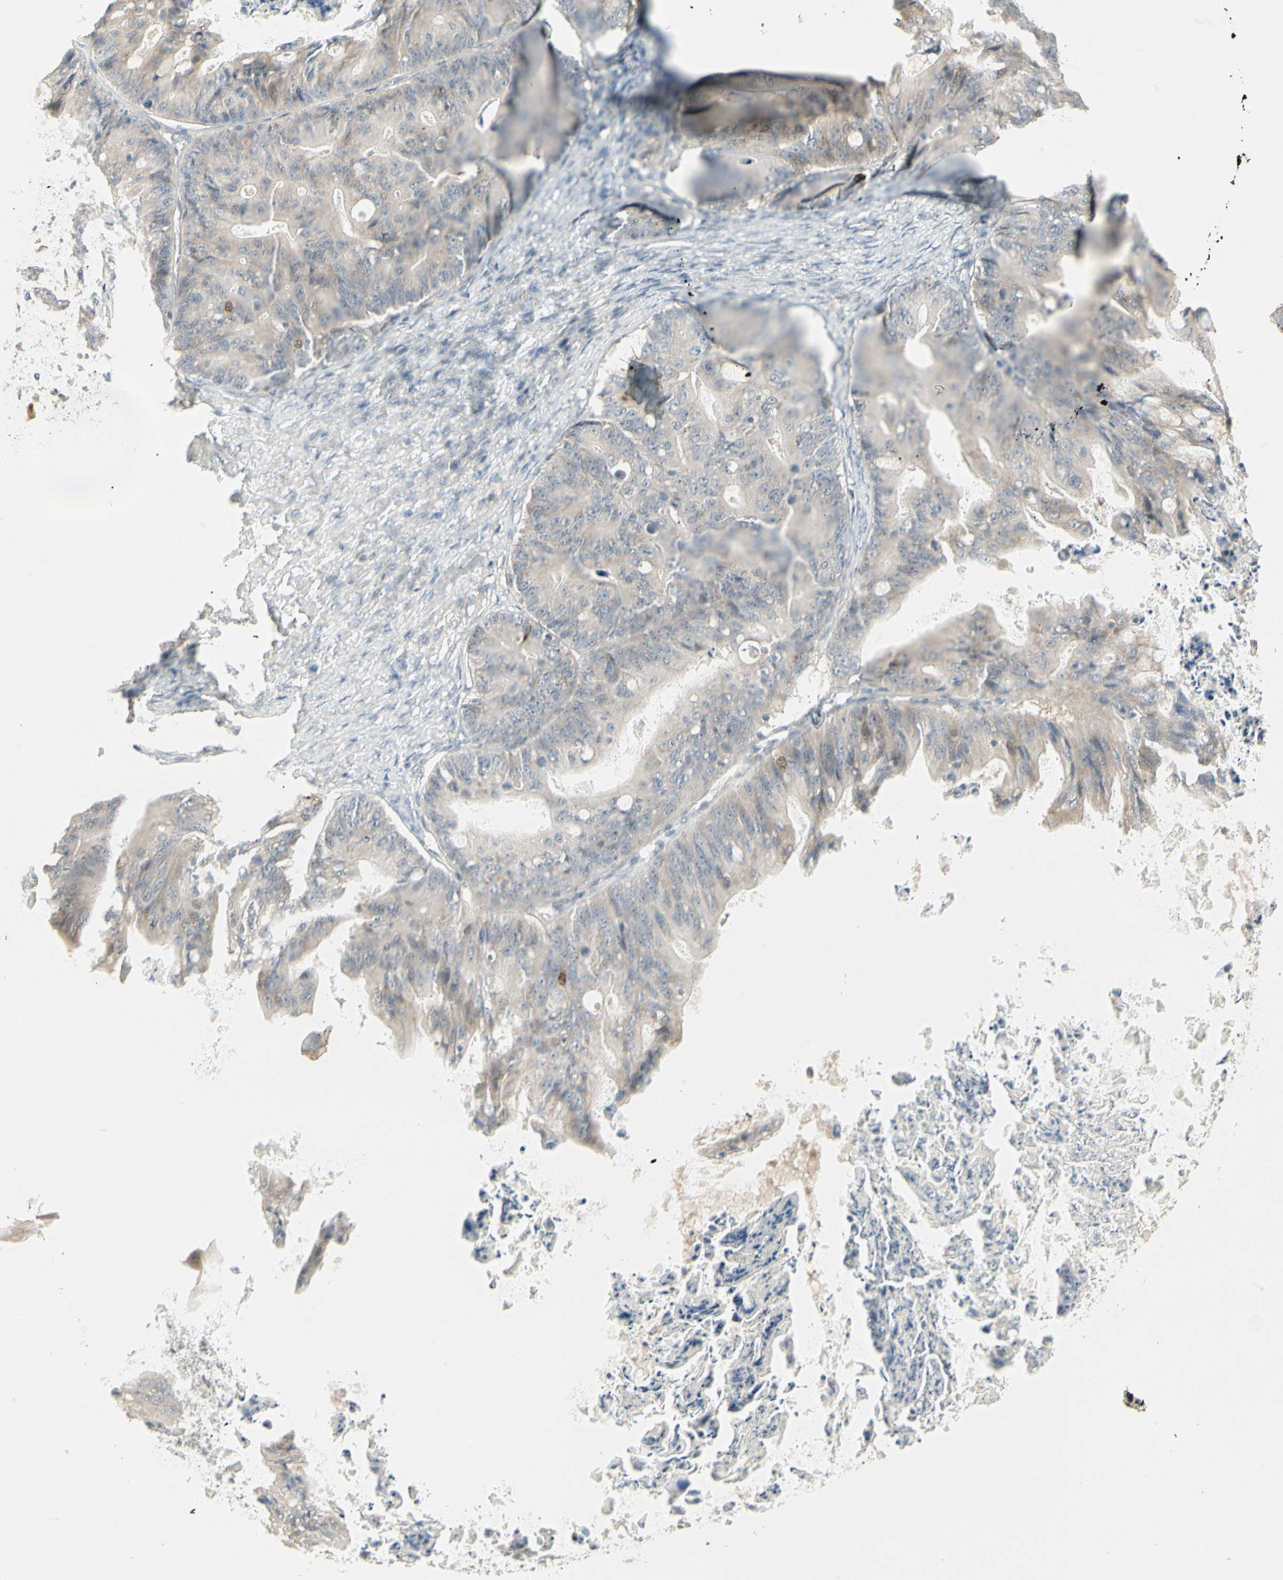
{"staining": {"intensity": "weak", "quantity": "25%-75%", "location": "cytoplasmic/membranous"}, "tissue": "ovarian cancer", "cell_type": "Tumor cells", "image_type": "cancer", "snomed": [{"axis": "morphology", "description": "Cystadenocarcinoma, mucinous, NOS"}, {"axis": "topography", "description": "Ovary"}], "caption": "Protein expression analysis of ovarian mucinous cystadenocarcinoma reveals weak cytoplasmic/membranous expression in approximately 25%-75% of tumor cells. The staining is performed using DAB brown chromogen to label protein expression. The nuclei are counter-stained blue using hematoxylin.", "gene": "ZFP36", "patient": {"sex": "female", "age": 37}}